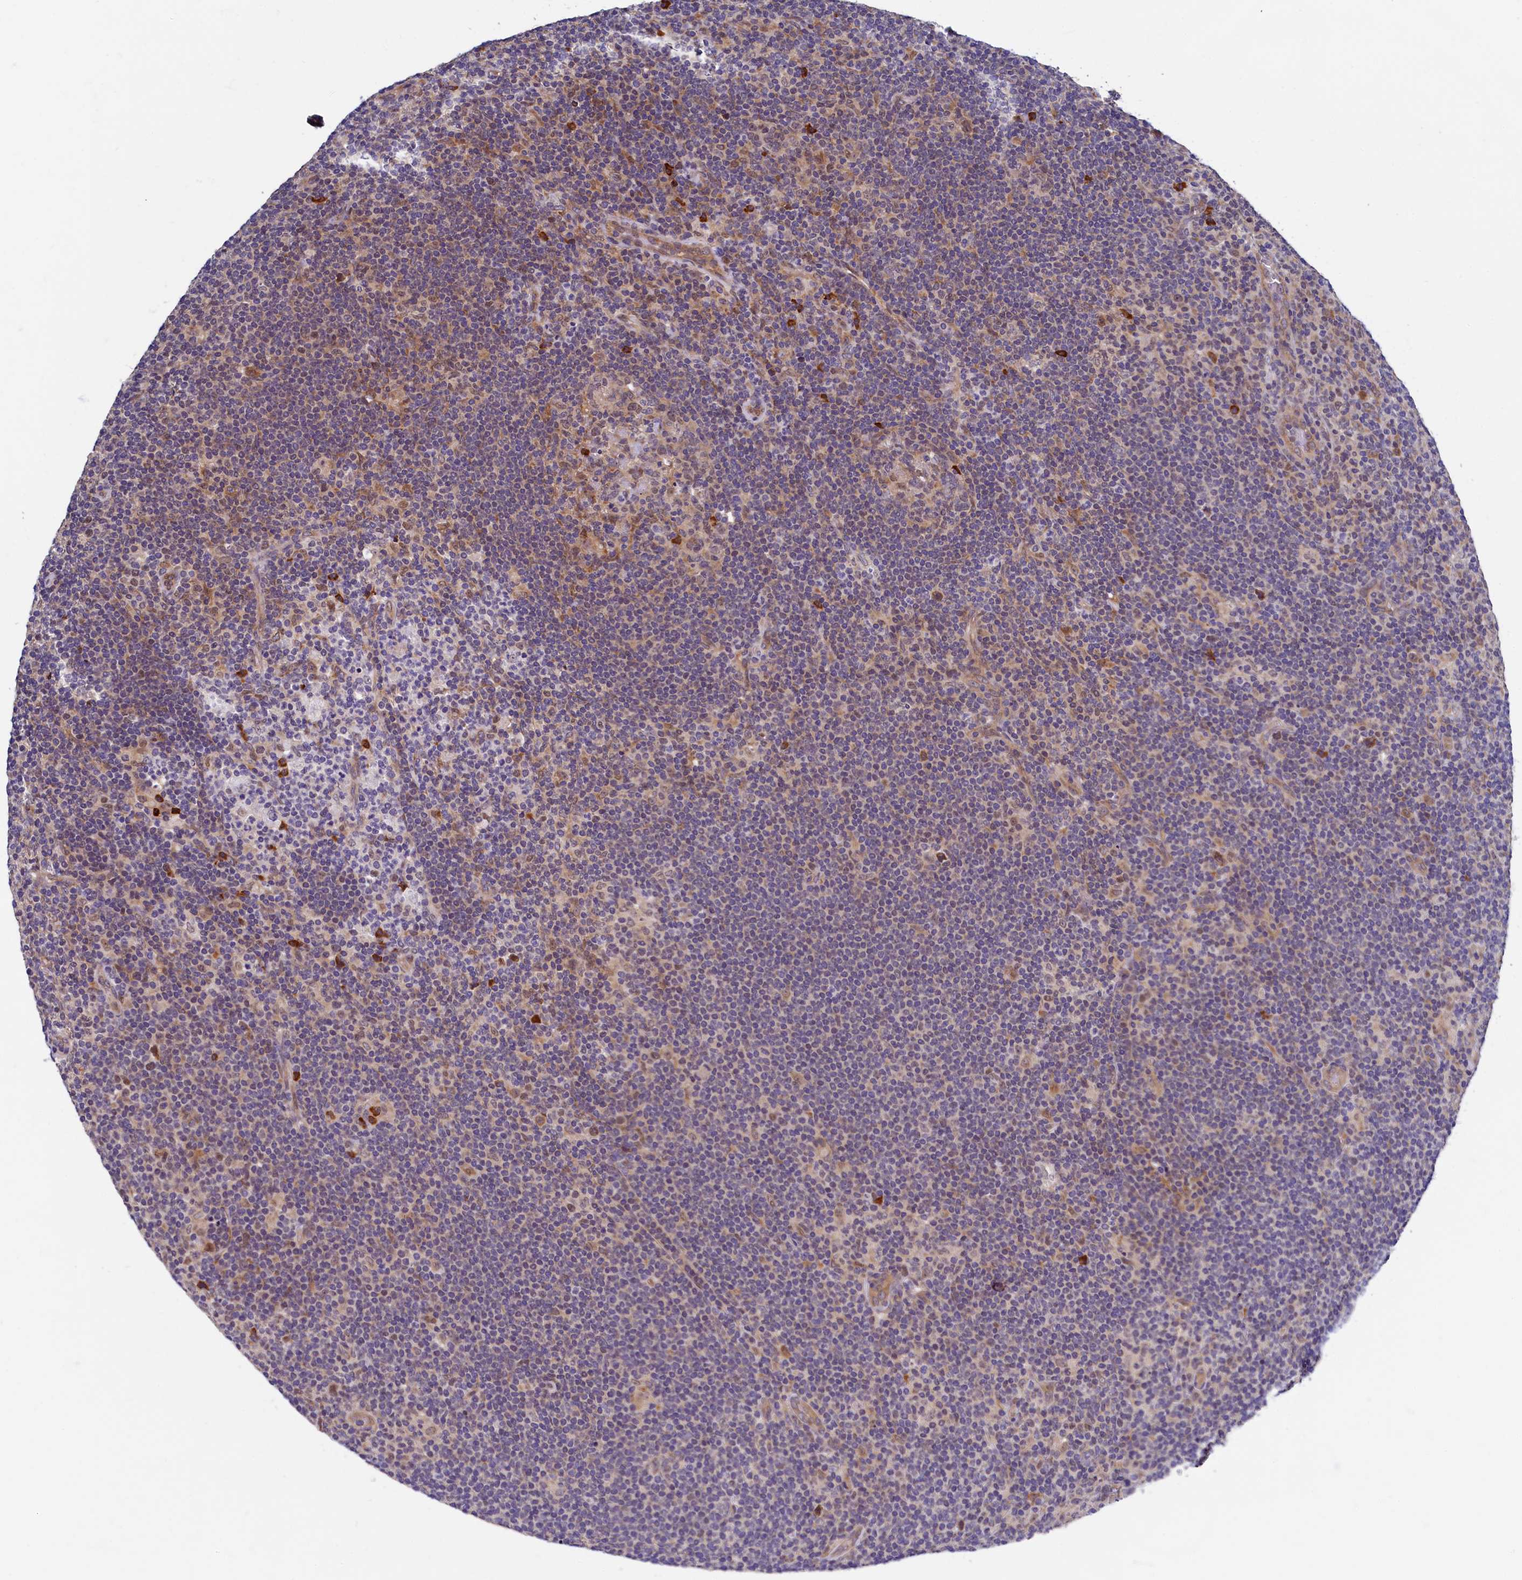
{"staining": {"intensity": "negative", "quantity": "none", "location": "none"}, "tissue": "lymphoma", "cell_type": "Tumor cells", "image_type": "cancer", "snomed": [{"axis": "morphology", "description": "Hodgkin's disease, NOS"}, {"axis": "topography", "description": "Lymph node"}], "caption": "Tumor cells show no significant positivity in lymphoma. Brightfield microscopy of IHC stained with DAB (3,3'-diaminobenzidine) (brown) and hematoxylin (blue), captured at high magnification.", "gene": "SLC16A14", "patient": {"sex": "female", "age": 57}}